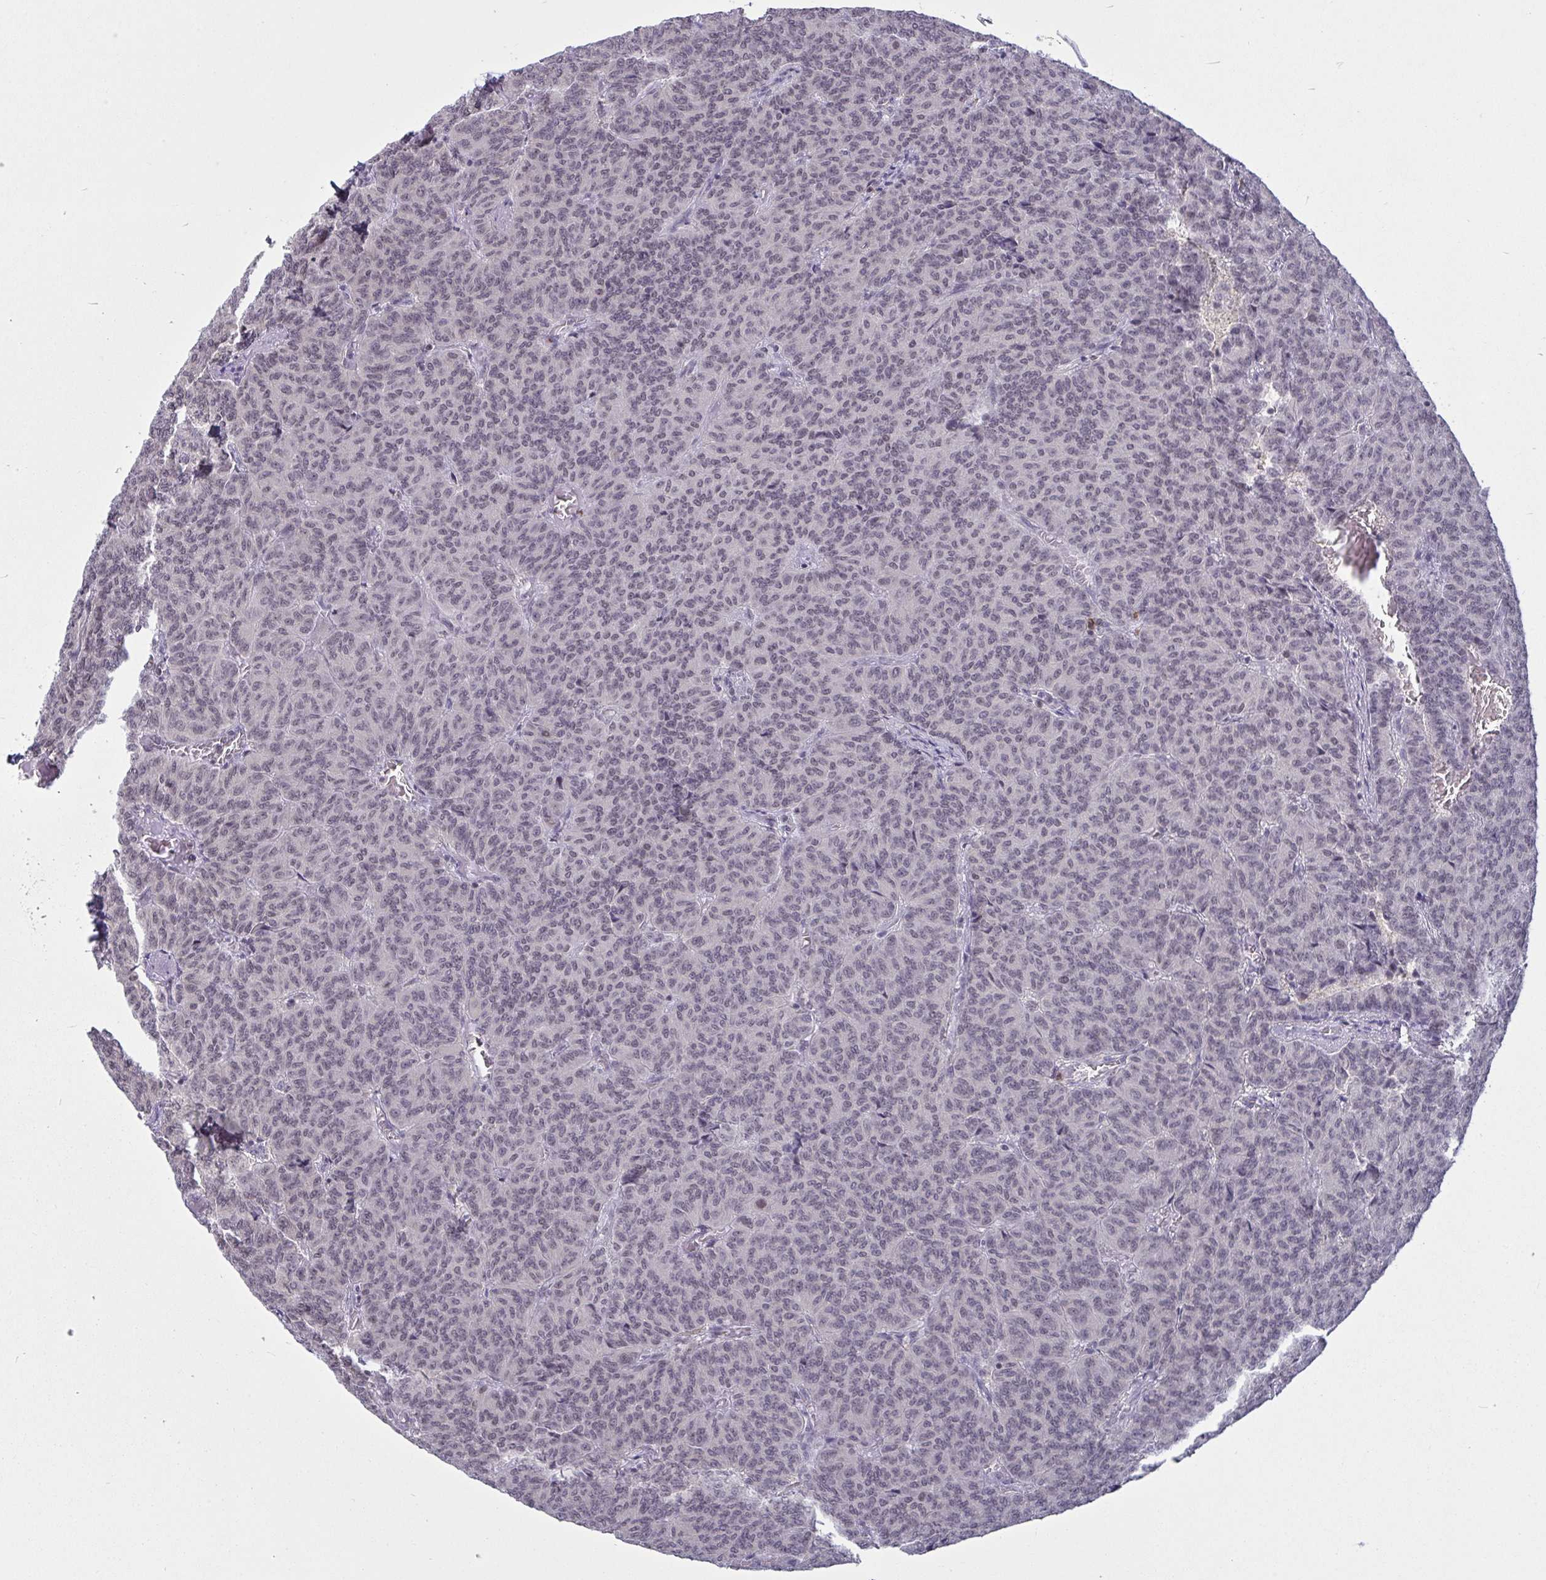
{"staining": {"intensity": "moderate", "quantity": "25%-75%", "location": "nuclear"}, "tissue": "carcinoid", "cell_type": "Tumor cells", "image_type": "cancer", "snomed": [{"axis": "morphology", "description": "Carcinoid, malignant, NOS"}, {"axis": "topography", "description": "Lung"}], "caption": "A medium amount of moderate nuclear staining is identified in about 25%-75% of tumor cells in carcinoid tissue.", "gene": "SUPT16H", "patient": {"sex": "male", "age": 61}}